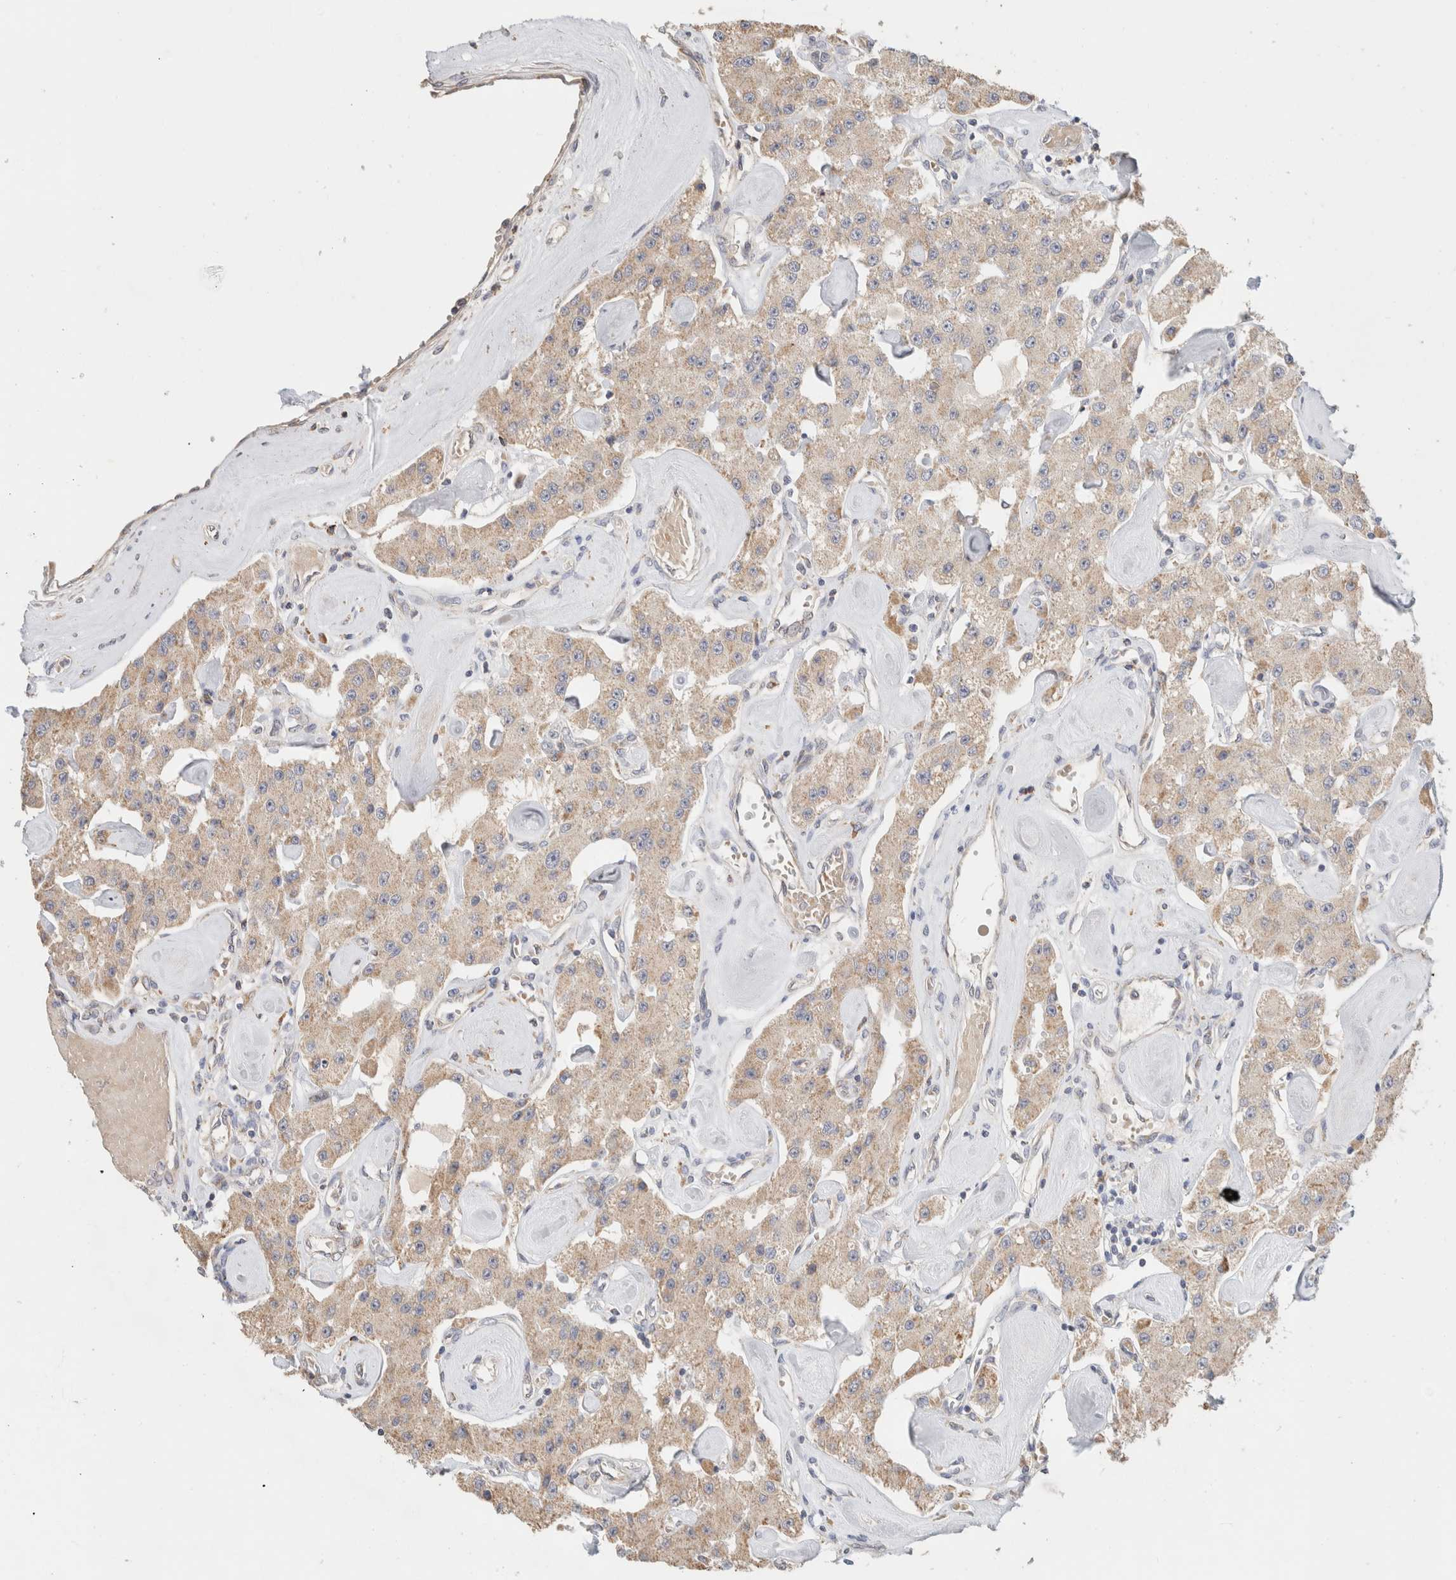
{"staining": {"intensity": "weak", "quantity": "<25%", "location": "cytoplasmic/membranous"}, "tissue": "carcinoid", "cell_type": "Tumor cells", "image_type": "cancer", "snomed": [{"axis": "morphology", "description": "Carcinoid, malignant, NOS"}, {"axis": "topography", "description": "Pancreas"}], "caption": "DAB immunohistochemical staining of human malignant carcinoid demonstrates no significant staining in tumor cells. (IHC, brightfield microscopy, high magnification).", "gene": "CA13", "patient": {"sex": "male", "age": 41}}